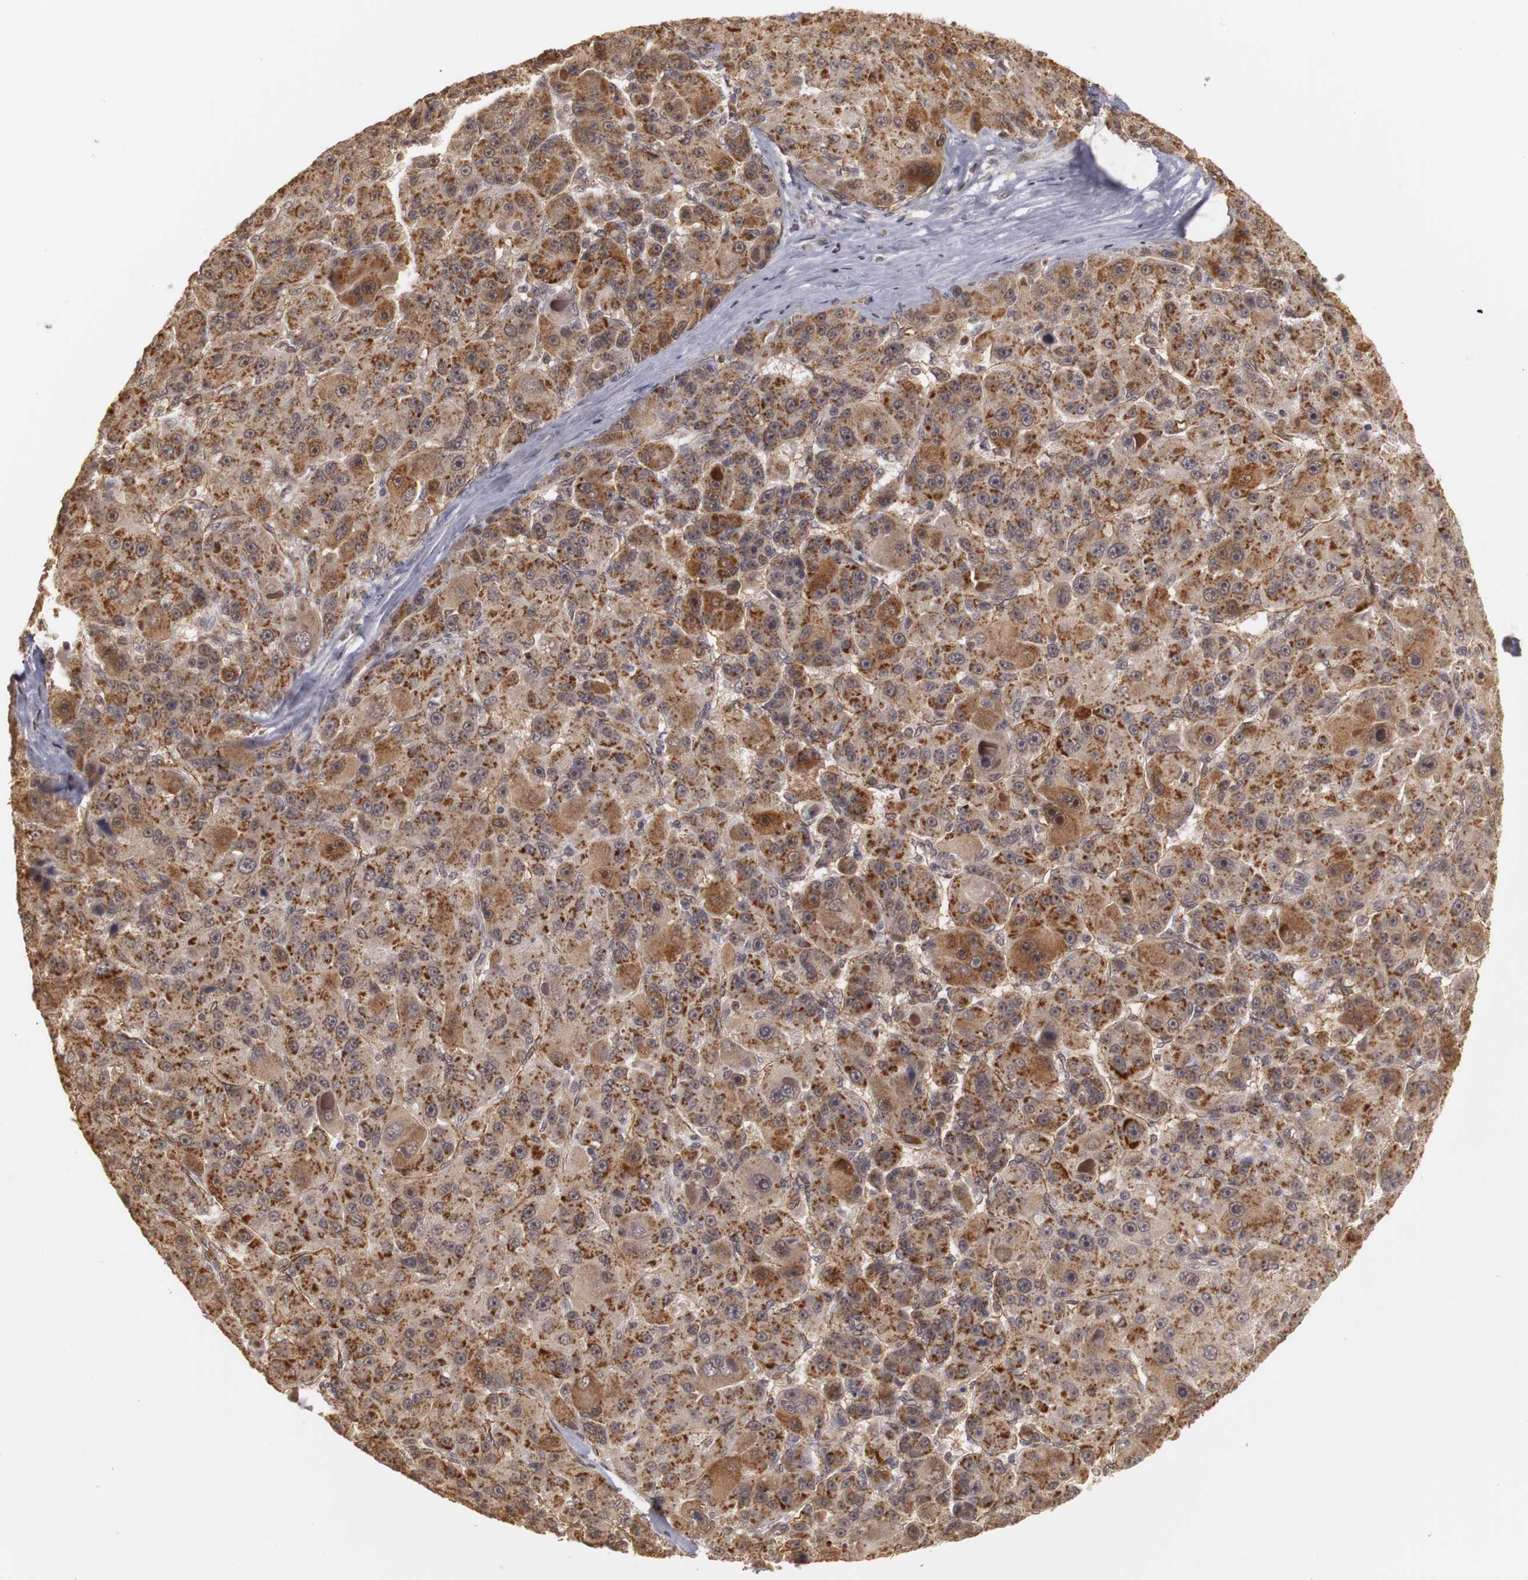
{"staining": {"intensity": "moderate", "quantity": ">75%", "location": "cytoplasmic/membranous,nuclear"}, "tissue": "liver cancer", "cell_type": "Tumor cells", "image_type": "cancer", "snomed": [{"axis": "morphology", "description": "Carcinoma, Hepatocellular, NOS"}, {"axis": "topography", "description": "Liver"}], "caption": "A medium amount of moderate cytoplasmic/membranous and nuclear positivity is seen in approximately >75% of tumor cells in liver hepatocellular carcinoma tissue. (DAB (3,3'-diaminobenzidine) = brown stain, brightfield microscopy at high magnification).", "gene": "PLEKHA1", "patient": {"sex": "male", "age": 76}}